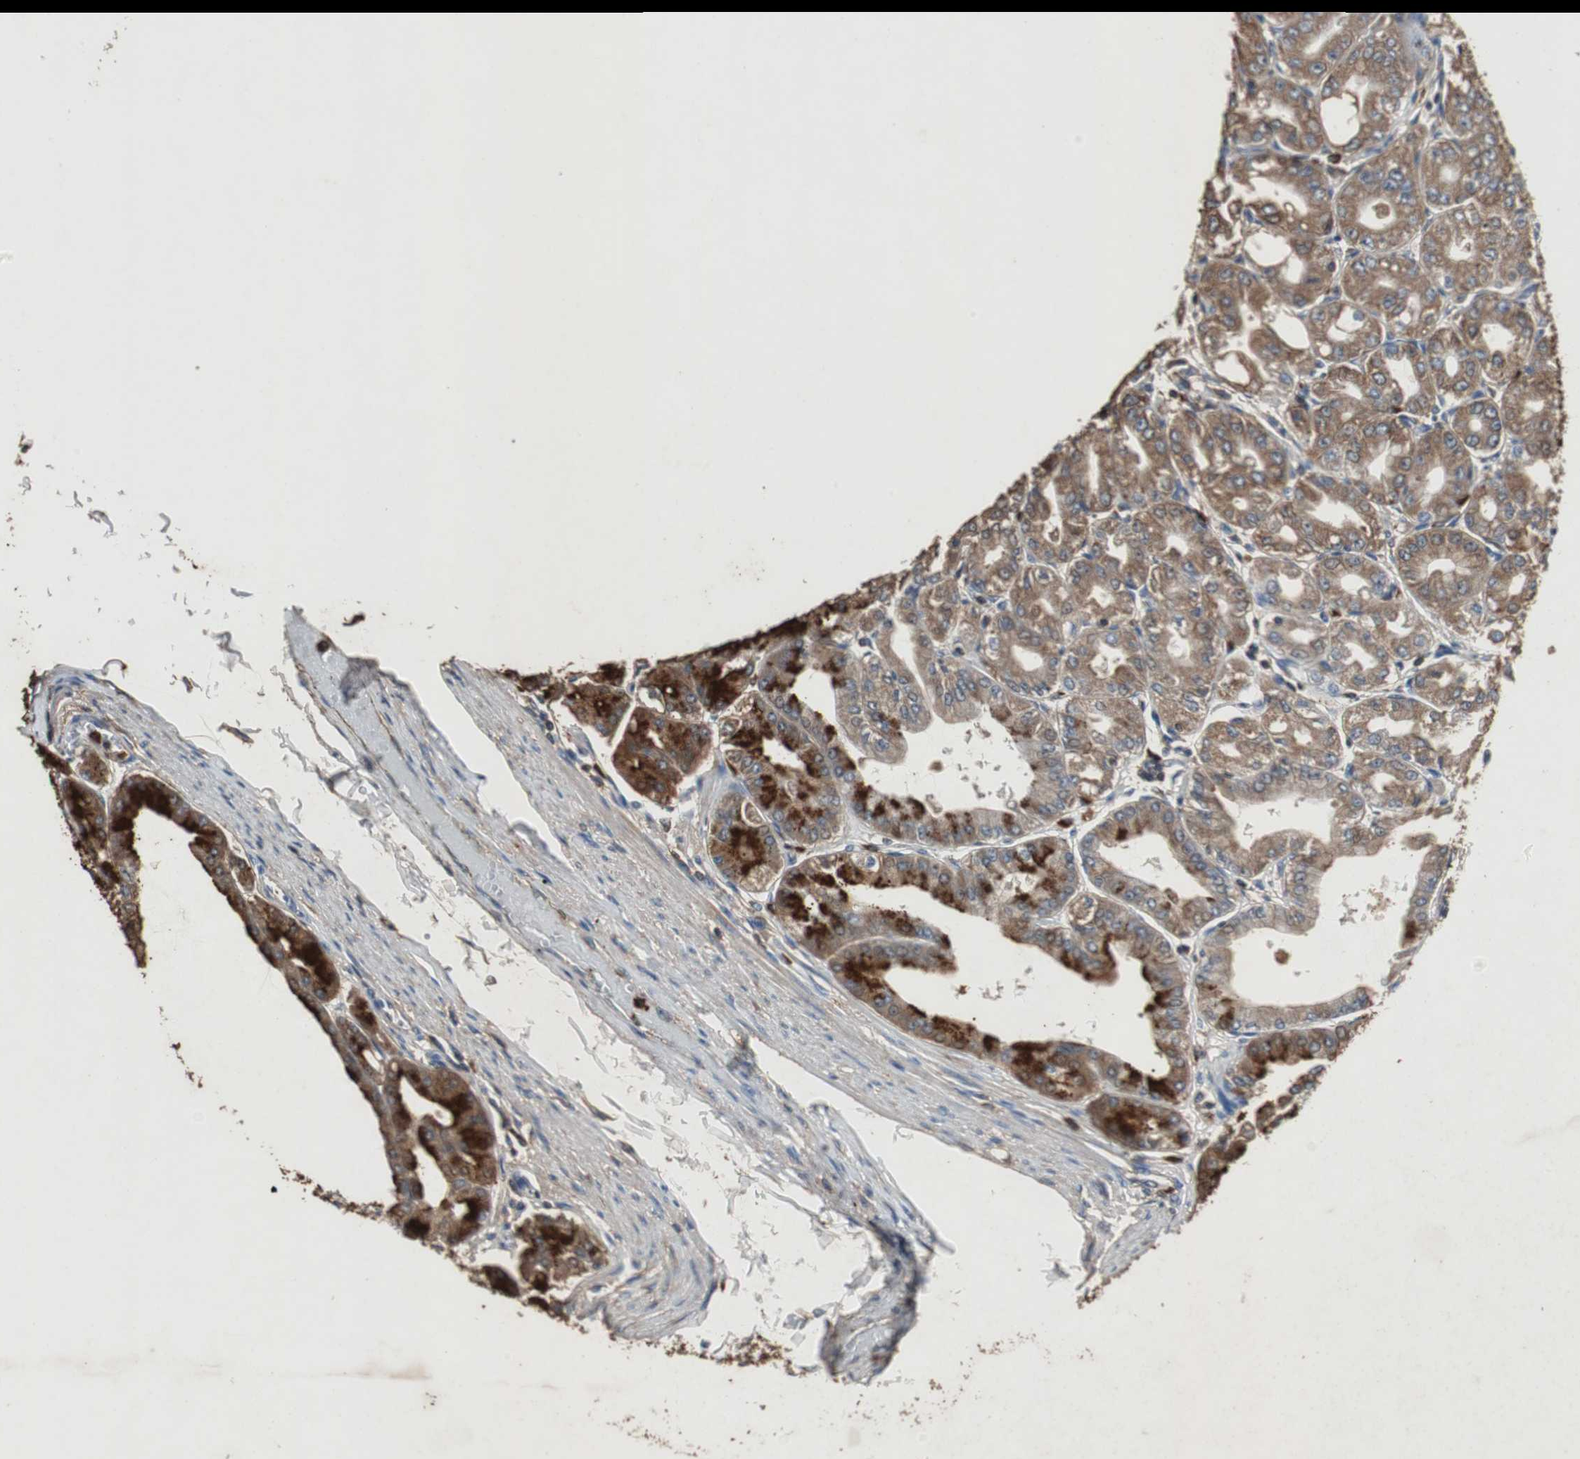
{"staining": {"intensity": "moderate", "quantity": "25%-75%", "location": "cytoplasmic/membranous"}, "tissue": "stomach", "cell_type": "Glandular cells", "image_type": "normal", "snomed": [{"axis": "morphology", "description": "Normal tissue, NOS"}, {"axis": "topography", "description": "Stomach, lower"}], "caption": "Immunohistochemistry (IHC) (DAB) staining of unremarkable human stomach demonstrates moderate cytoplasmic/membranous protein staining in approximately 25%-75% of glandular cells.", "gene": "TNFRSF14", "patient": {"sex": "male", "age": 71}}